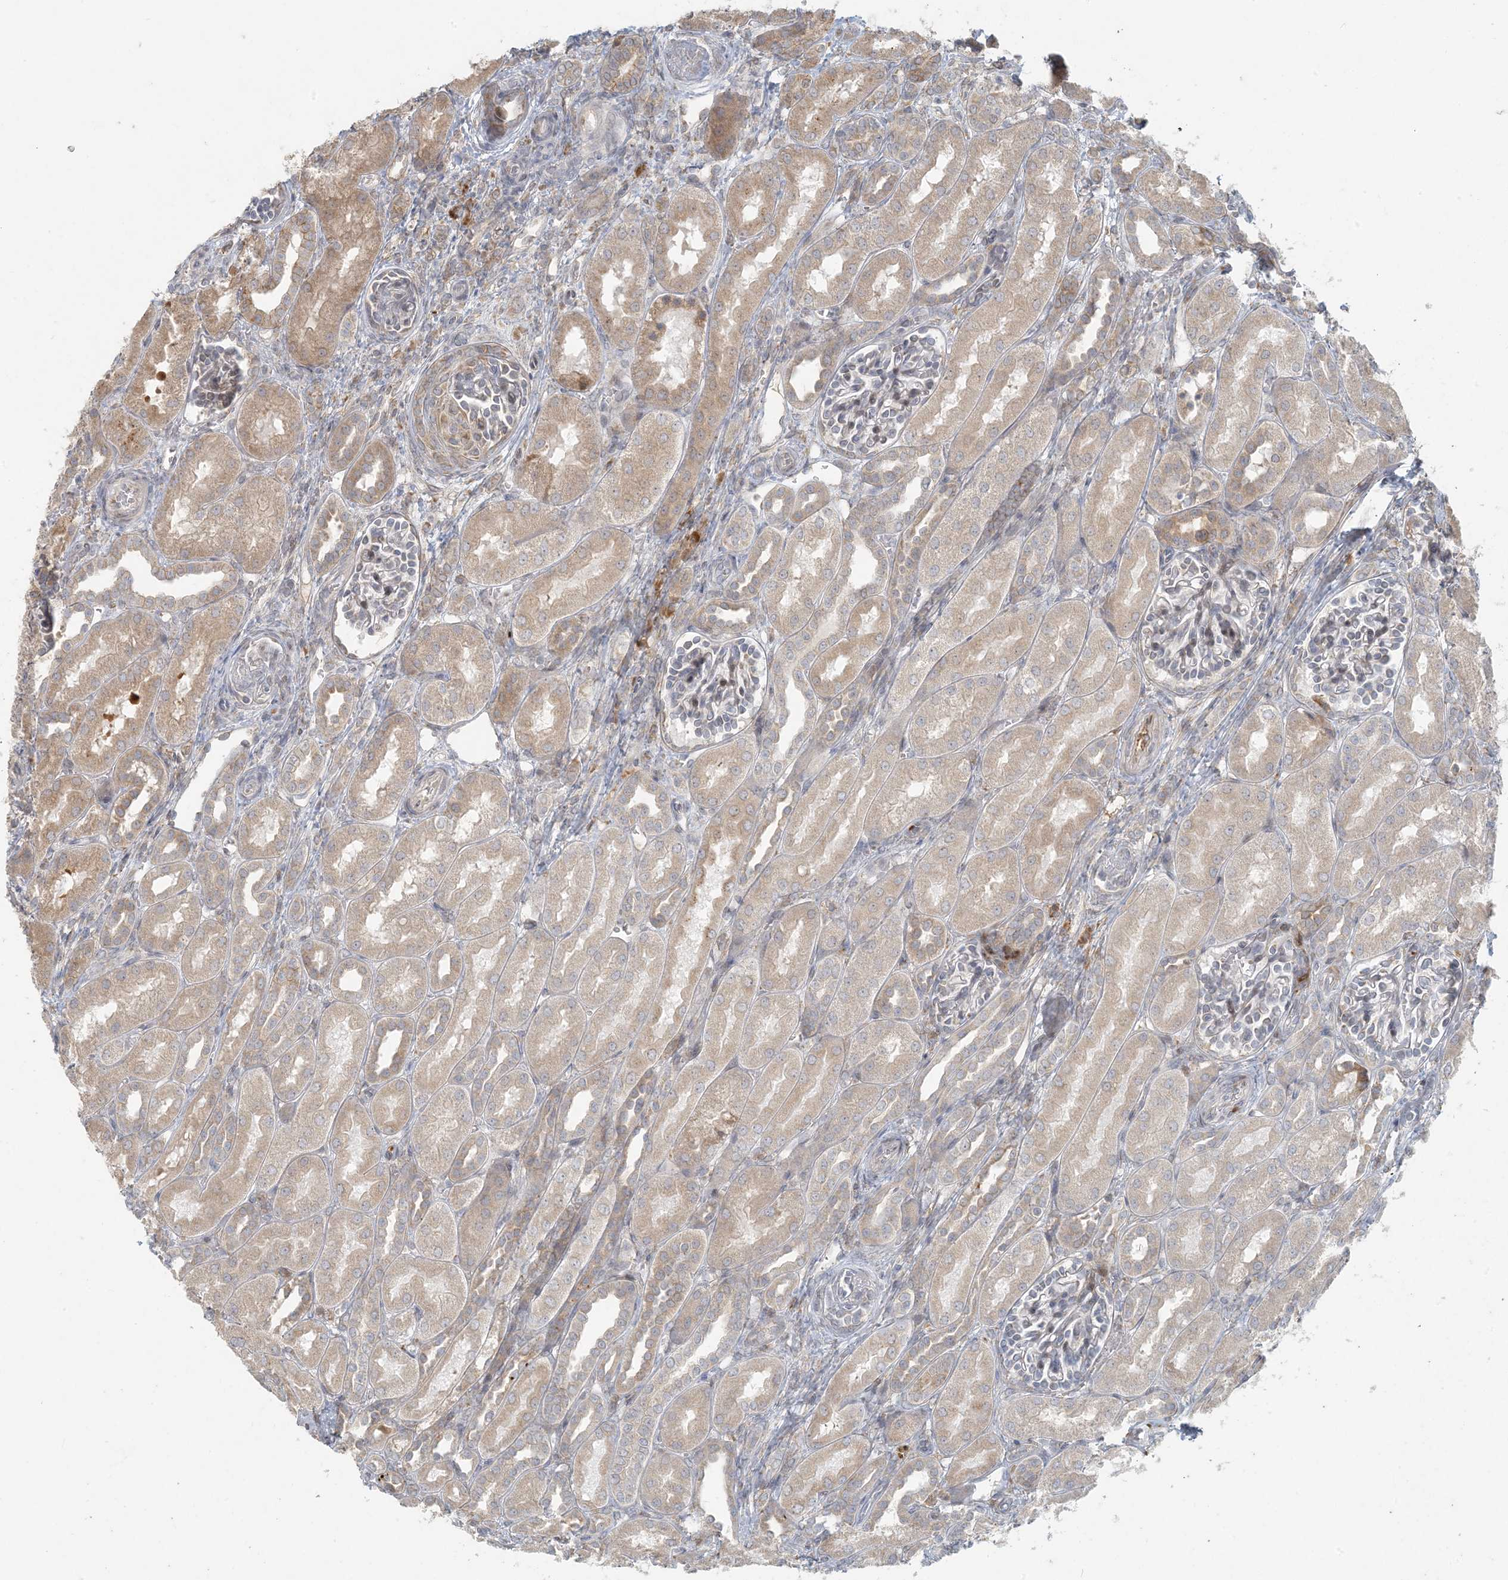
{"staining": {"intensity": "negative", "quantity": "none", "location": "none"}, "tissue": "kidney", "cell_type": "Cells in glomeruli", "image_type": "normal", "snomed": [{"axis": "morphology", "description": "Normal tissue, NOS"}, {"axis": "morphology", "description": "Neoplasm, malignant, NOS"}, {"axis": "topography", "description": "Kidney"}], "caption": "This image is of benign kidney stained with immunohistochemistry to label a protein in brown with the nuclei are counter-stained blue. There is no positivity in cells in glomeruli.", "gene": "HACL1", "patient": {"sex": "female", "age": 1}}